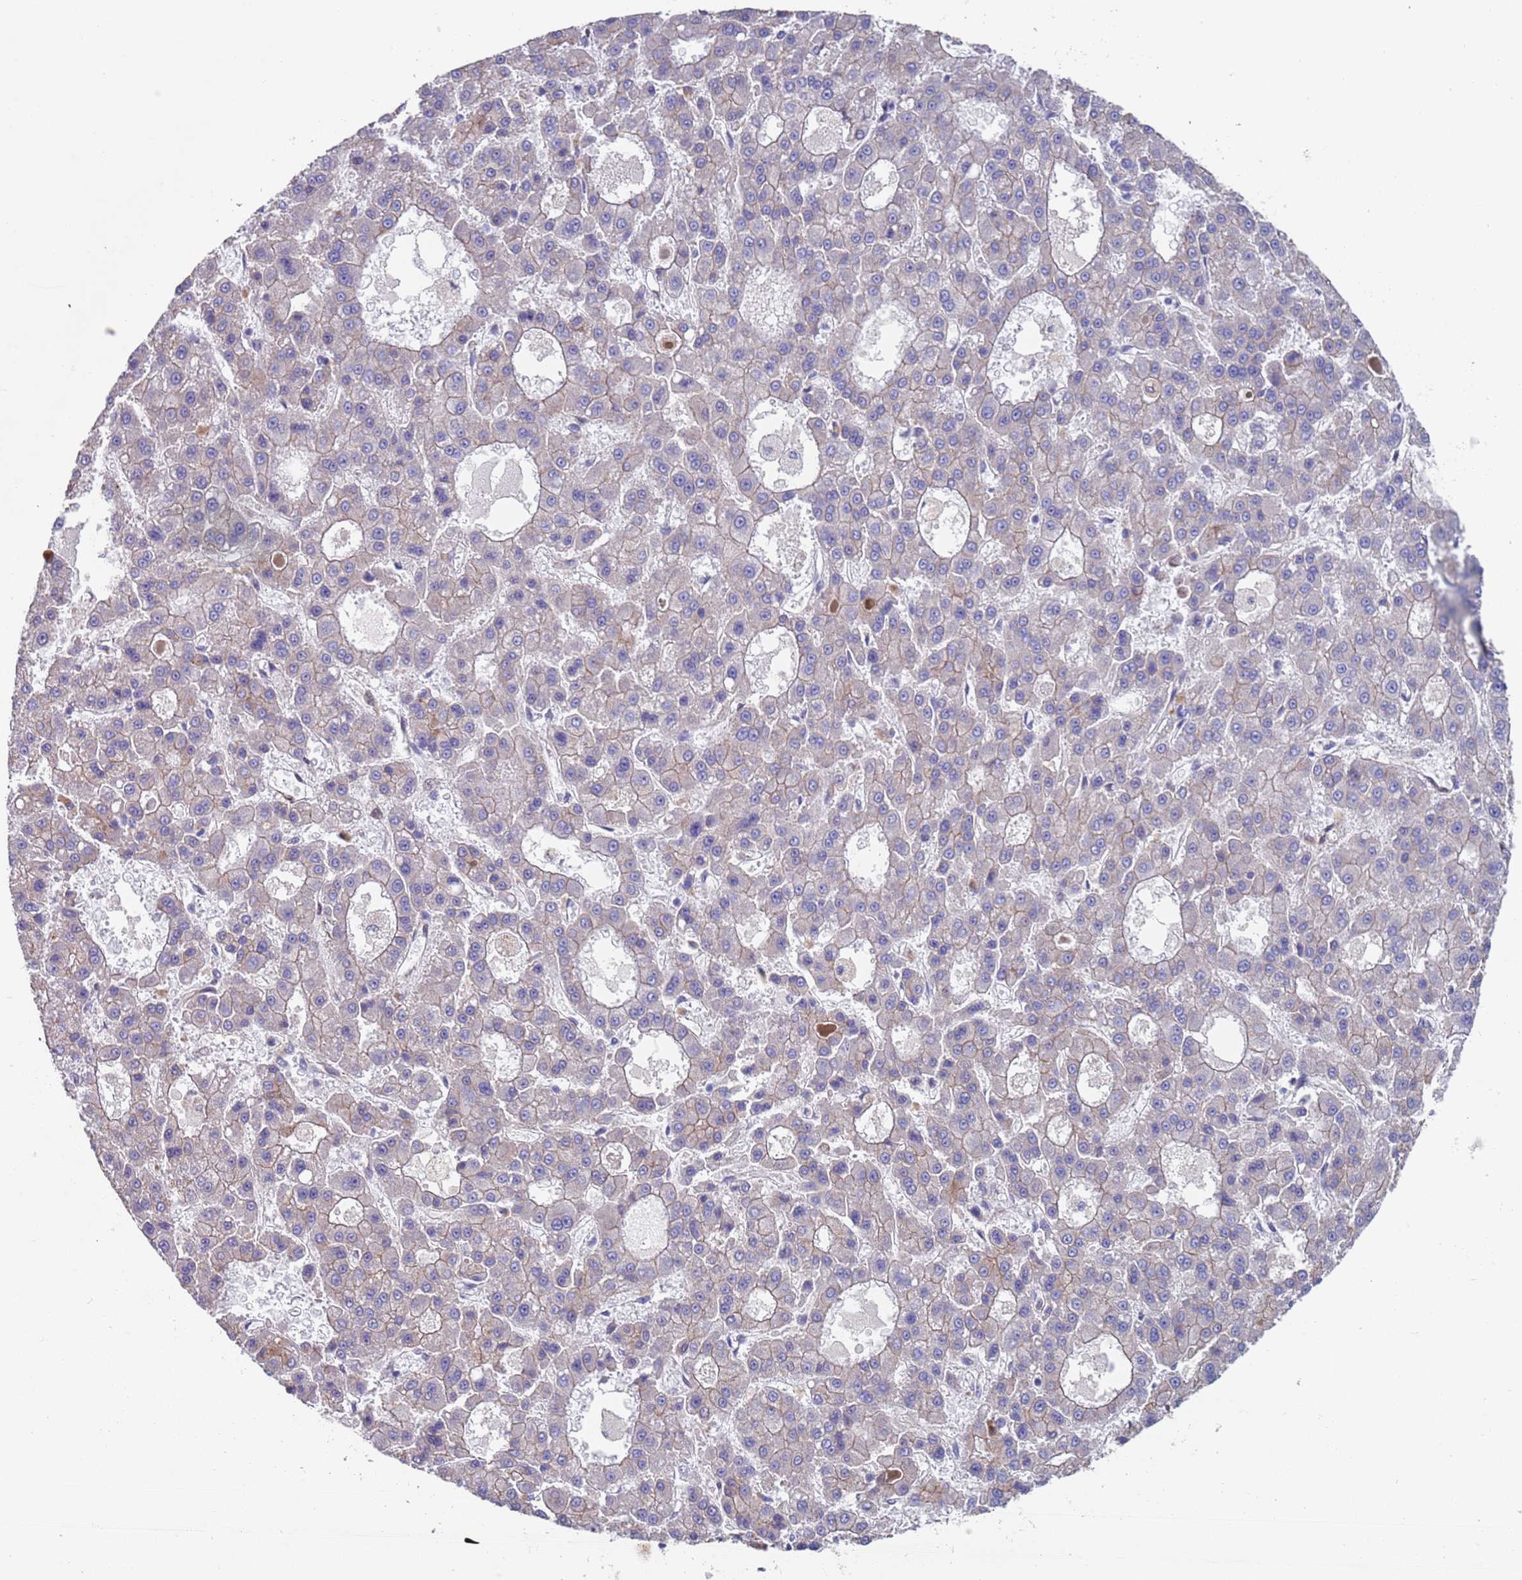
{"staining": {"intensity": "weak", "quantity": "<25%", "location": "cytoplasmic/membranous"}, "tissue": "liver cancer", "cell_type": "Tumor cells", "image_type": "cancer", "snomed": [{"axis": "morphology", "description": "Carcinoma, Hepatocellular, NOS"}, {"axis": "topography", "description": "Liver"}], "caption": "Immunohistochemistry (IHC) photomicrograph of human liver cancer stained for a protein (brown), which shows no staining in tumor cells.", "gene": "JAKMIP2", "patient": {"sex": "male", "age": 70}}